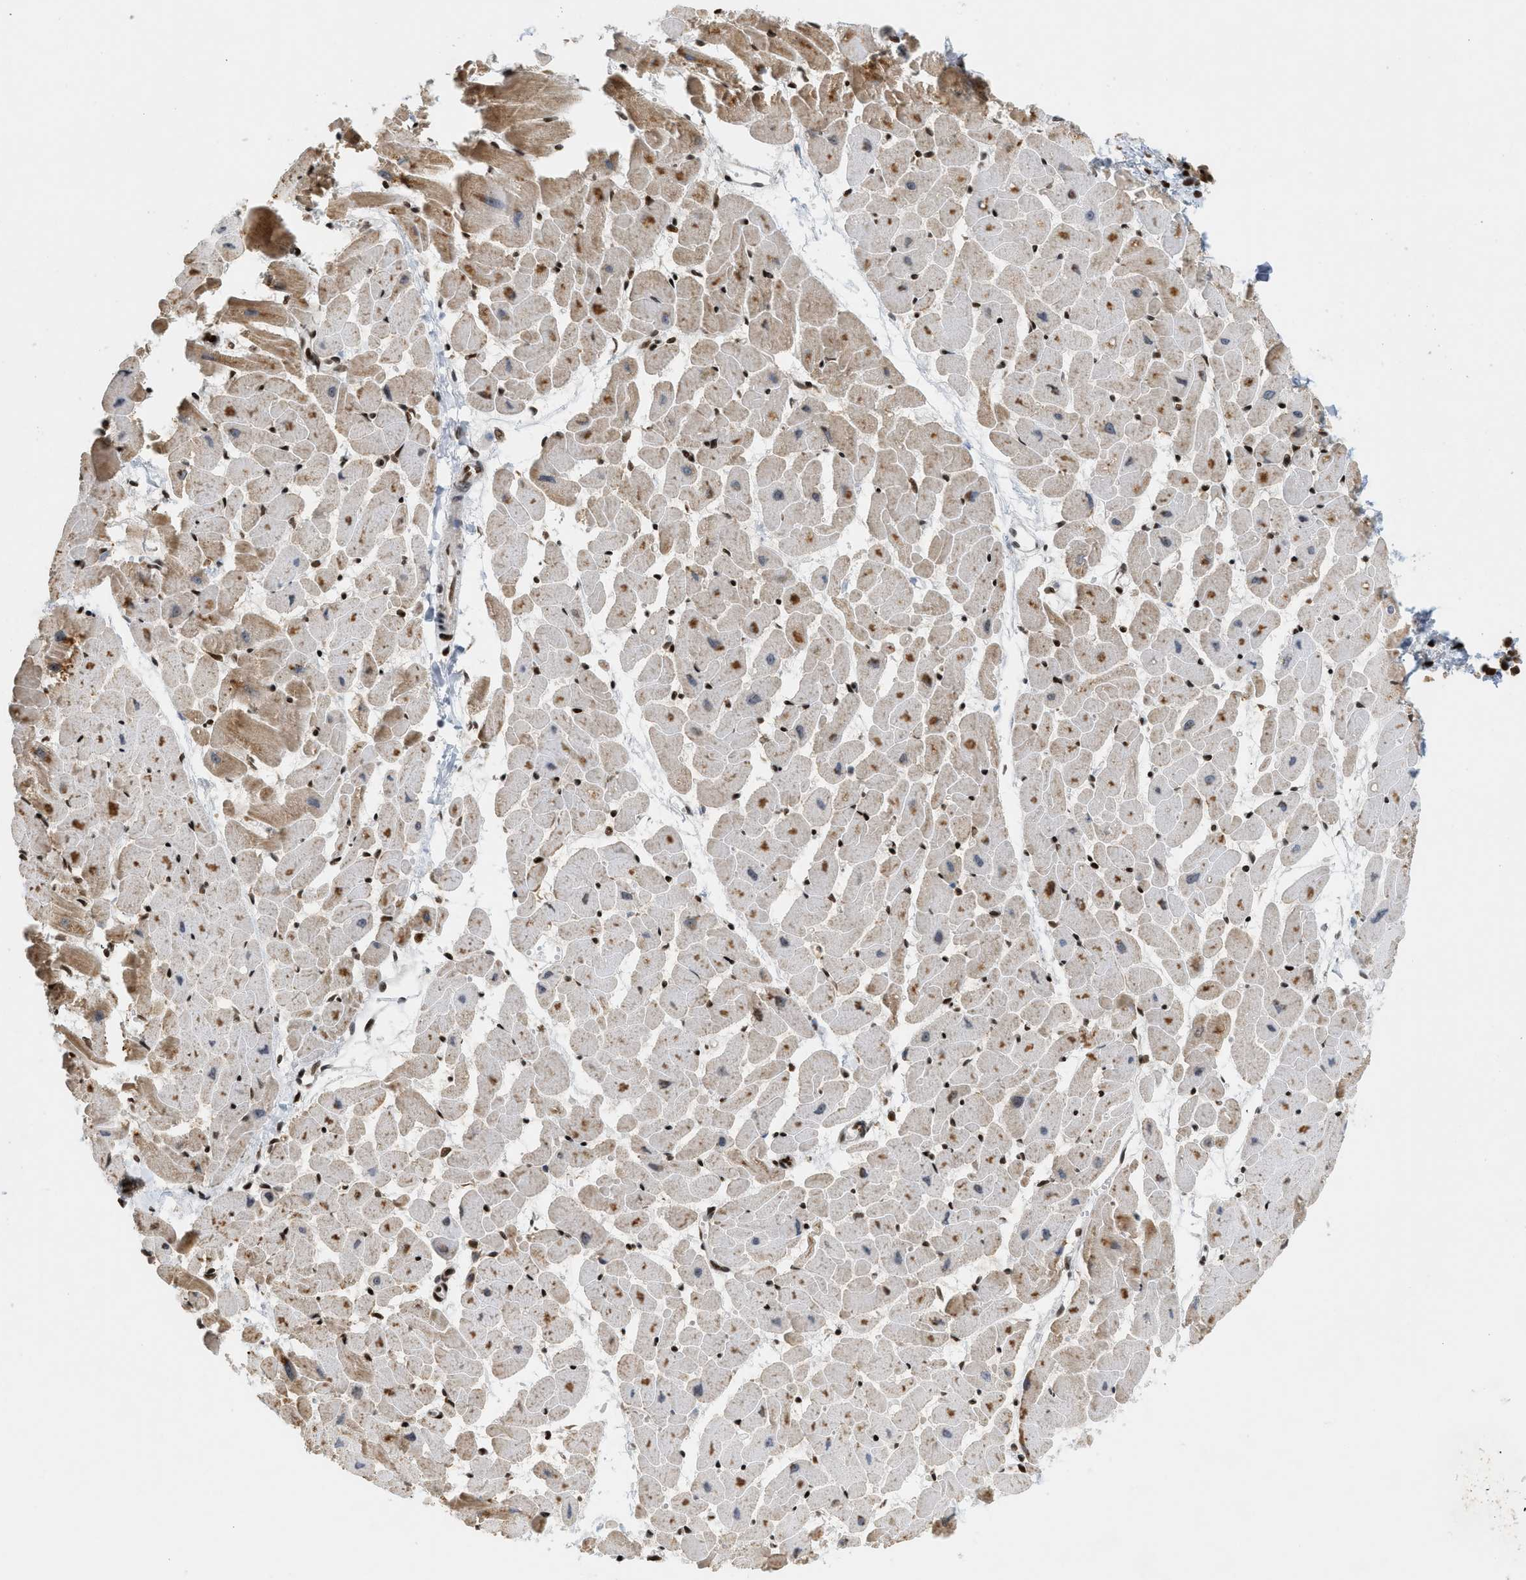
{"staining": {"intensity": "moderate", "quantity": "25%-75%", "location": "cytoplasmic/membranous,nuclear"}, "tissue": "heart muscle", "cell_type": "Cardiomyocytes", "image_type": "normal", "snomed": [{"axis": "morphology", "description": "Normal tissue, NOS"}, {"axis": "topography", "description": "Heart"}], "caption": "Immunohistochemical staining of benign human heart muscle exhibits moderate cytoplasmic/membranous,nuclear protein staining in about 25%-75% of cardiomyocytes.", "gene": "ZNF22", "patient": {"sex": "female", "age": 19}}